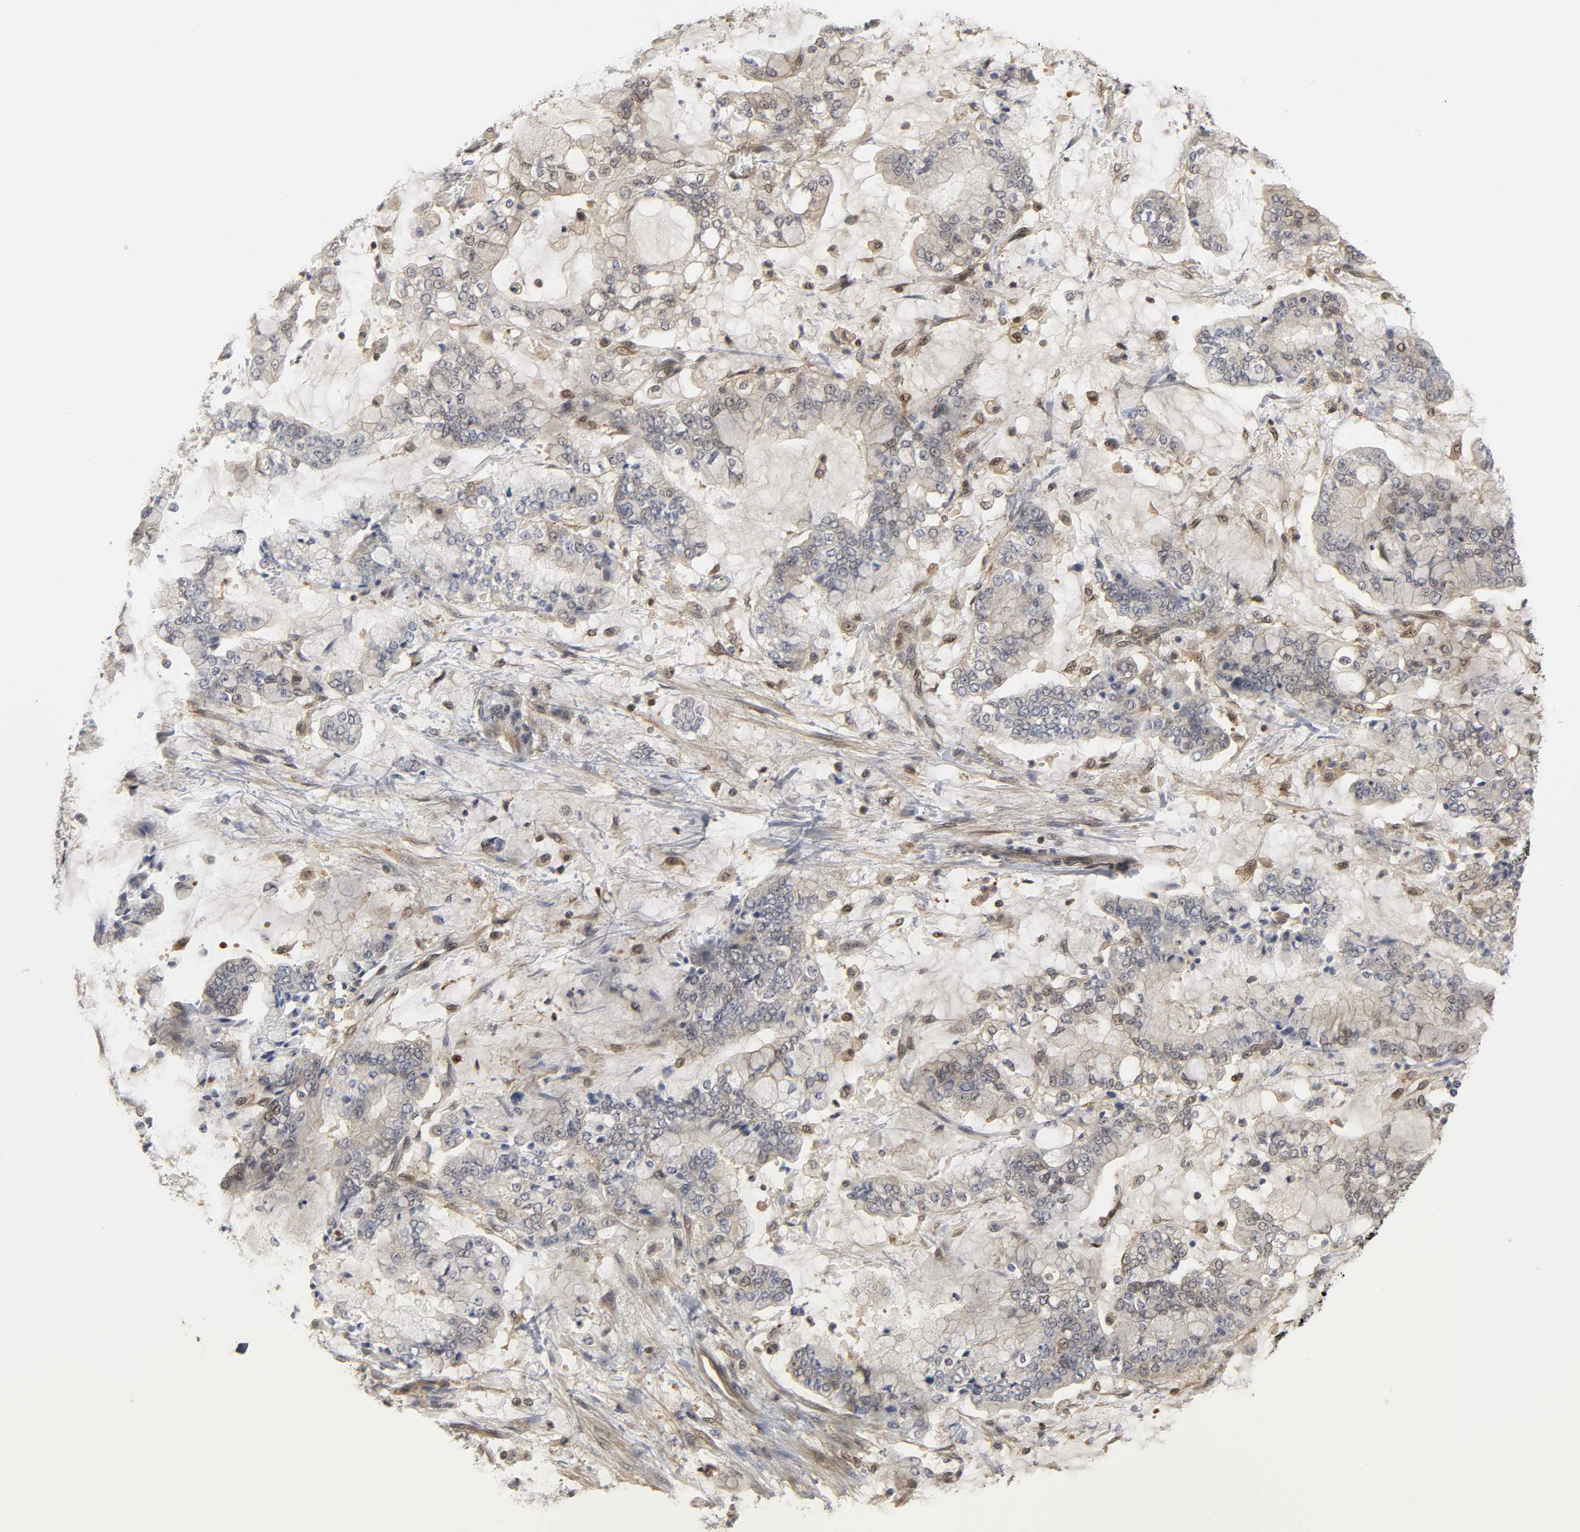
{"staining": {"intensity": "weak", "quantity": "25%-75%", "location": "cytoplasmic/membranous"}, "tissue": "stomach cancer", "cell_type": "Tumor cells", "image_type": "cancer", "snomed": [{"axis": "morphology", "description": "Normal tissue, NOS"}, {"axis": "morphology", "description": "Adenocarcinoma, NOS"}, {"axis": "topography", "description": "Stomach, upper"}, {"axis": "topography", "description": "Stomach"}], "caption": "Immunohistochemical staining of adenocarcinoma (stomach) reveals low levels of weak cytoplasmic/membranous protein expression in approximately 25%-75% of tumor cells.", "gene": "PARK7", "patient": {"sex": "male", "age": 76}}